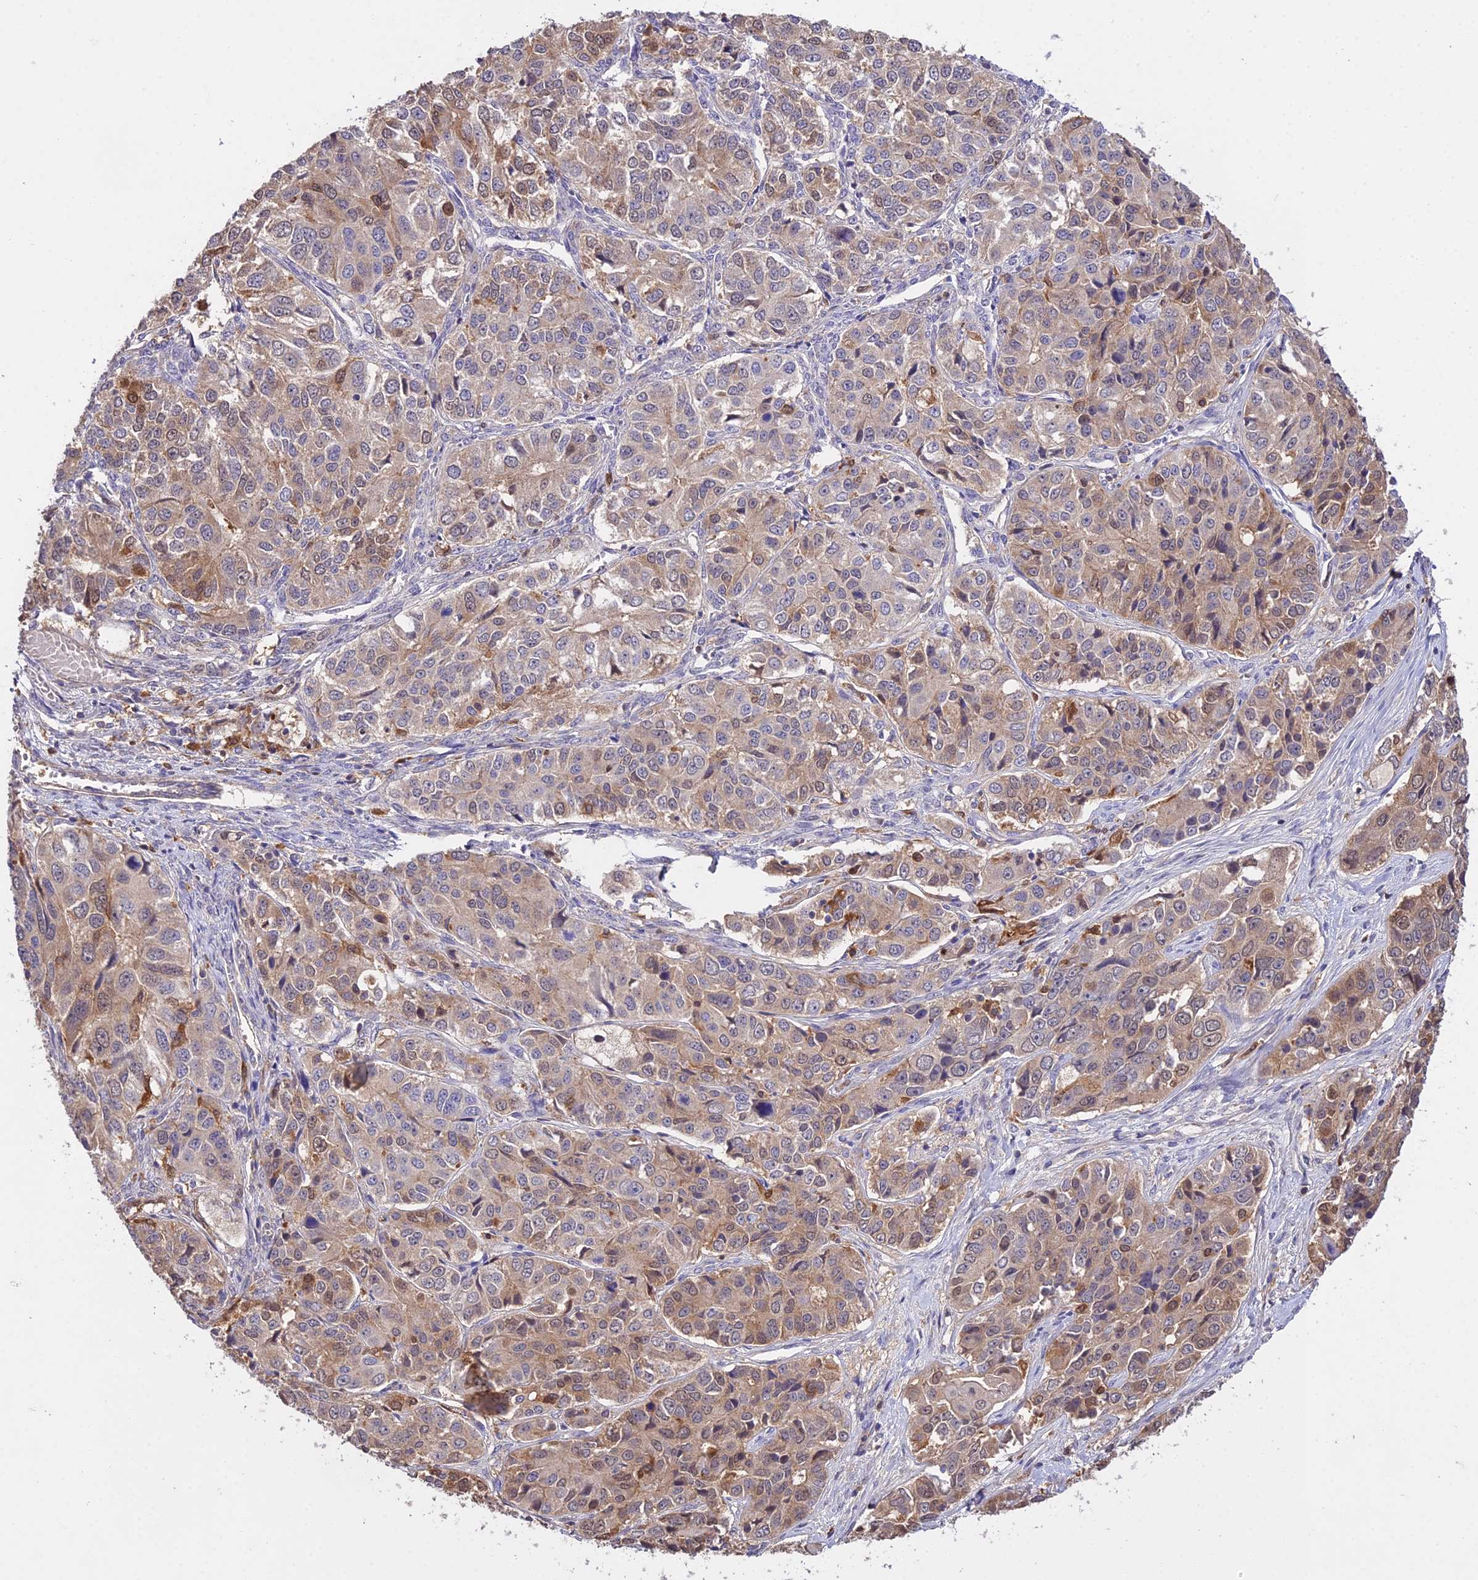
{"staining": {"intensity": "weak", "quantity": ">75%", "location": "cytoplasmic/membranous,nuclear"}, "tissue": "ovarian cancer", "cell_type": "Tumor cells", "image_type": "cancer", "snomed": [{"axis": "morphology", "description": "Carcinoma, endometroid"}, {"axis": "topography", "description": "Ovary"}], "caption": "A low amount of weak cytoplasmic/membranous and nuclear staining is seen in about >75% of tumor cells in ovarian endometroid carcinoma tissue. (DAB IHC with brightfield microscopy, high magnification).", "gene": "FBP1", "patient": {"sex": "female", "age": 51}}